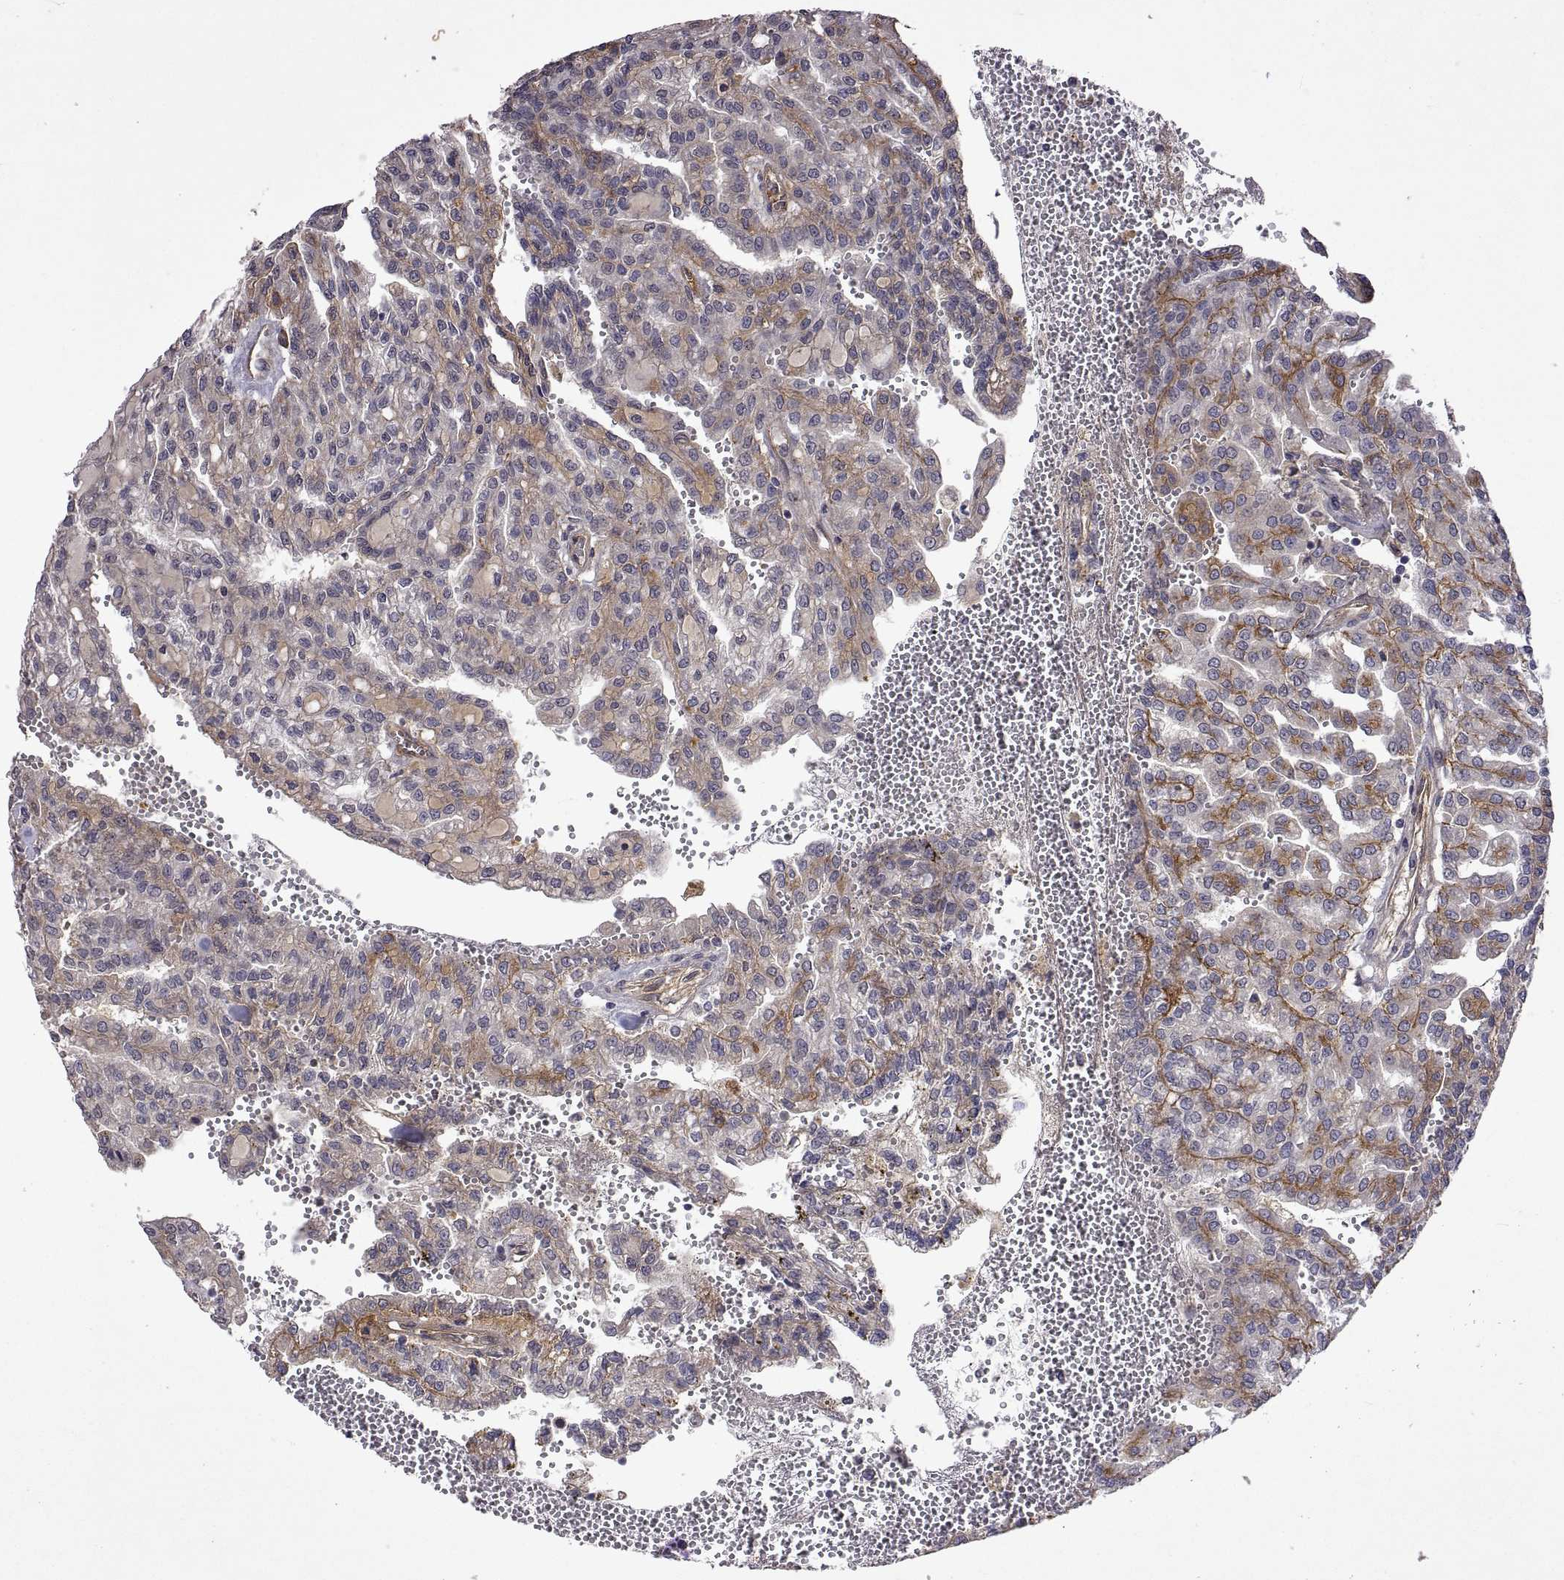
{"staining": {"intensity": "negative", "quantity": "none", "location": "none"}, "tissue": "renal cancer", "cell_type": "Tumor cells", "image_type": "cancer", "snomed": [{"axis": "morphology", "description": "Adenocarcinoma, NOS"}, {"axis": "topography", "description": "Kidney"}], "caption": "Tumor cells show no significant positivity in renal cancer.", "gene": "LAMA1", "patient": {"sex": "male", "age": 63}}